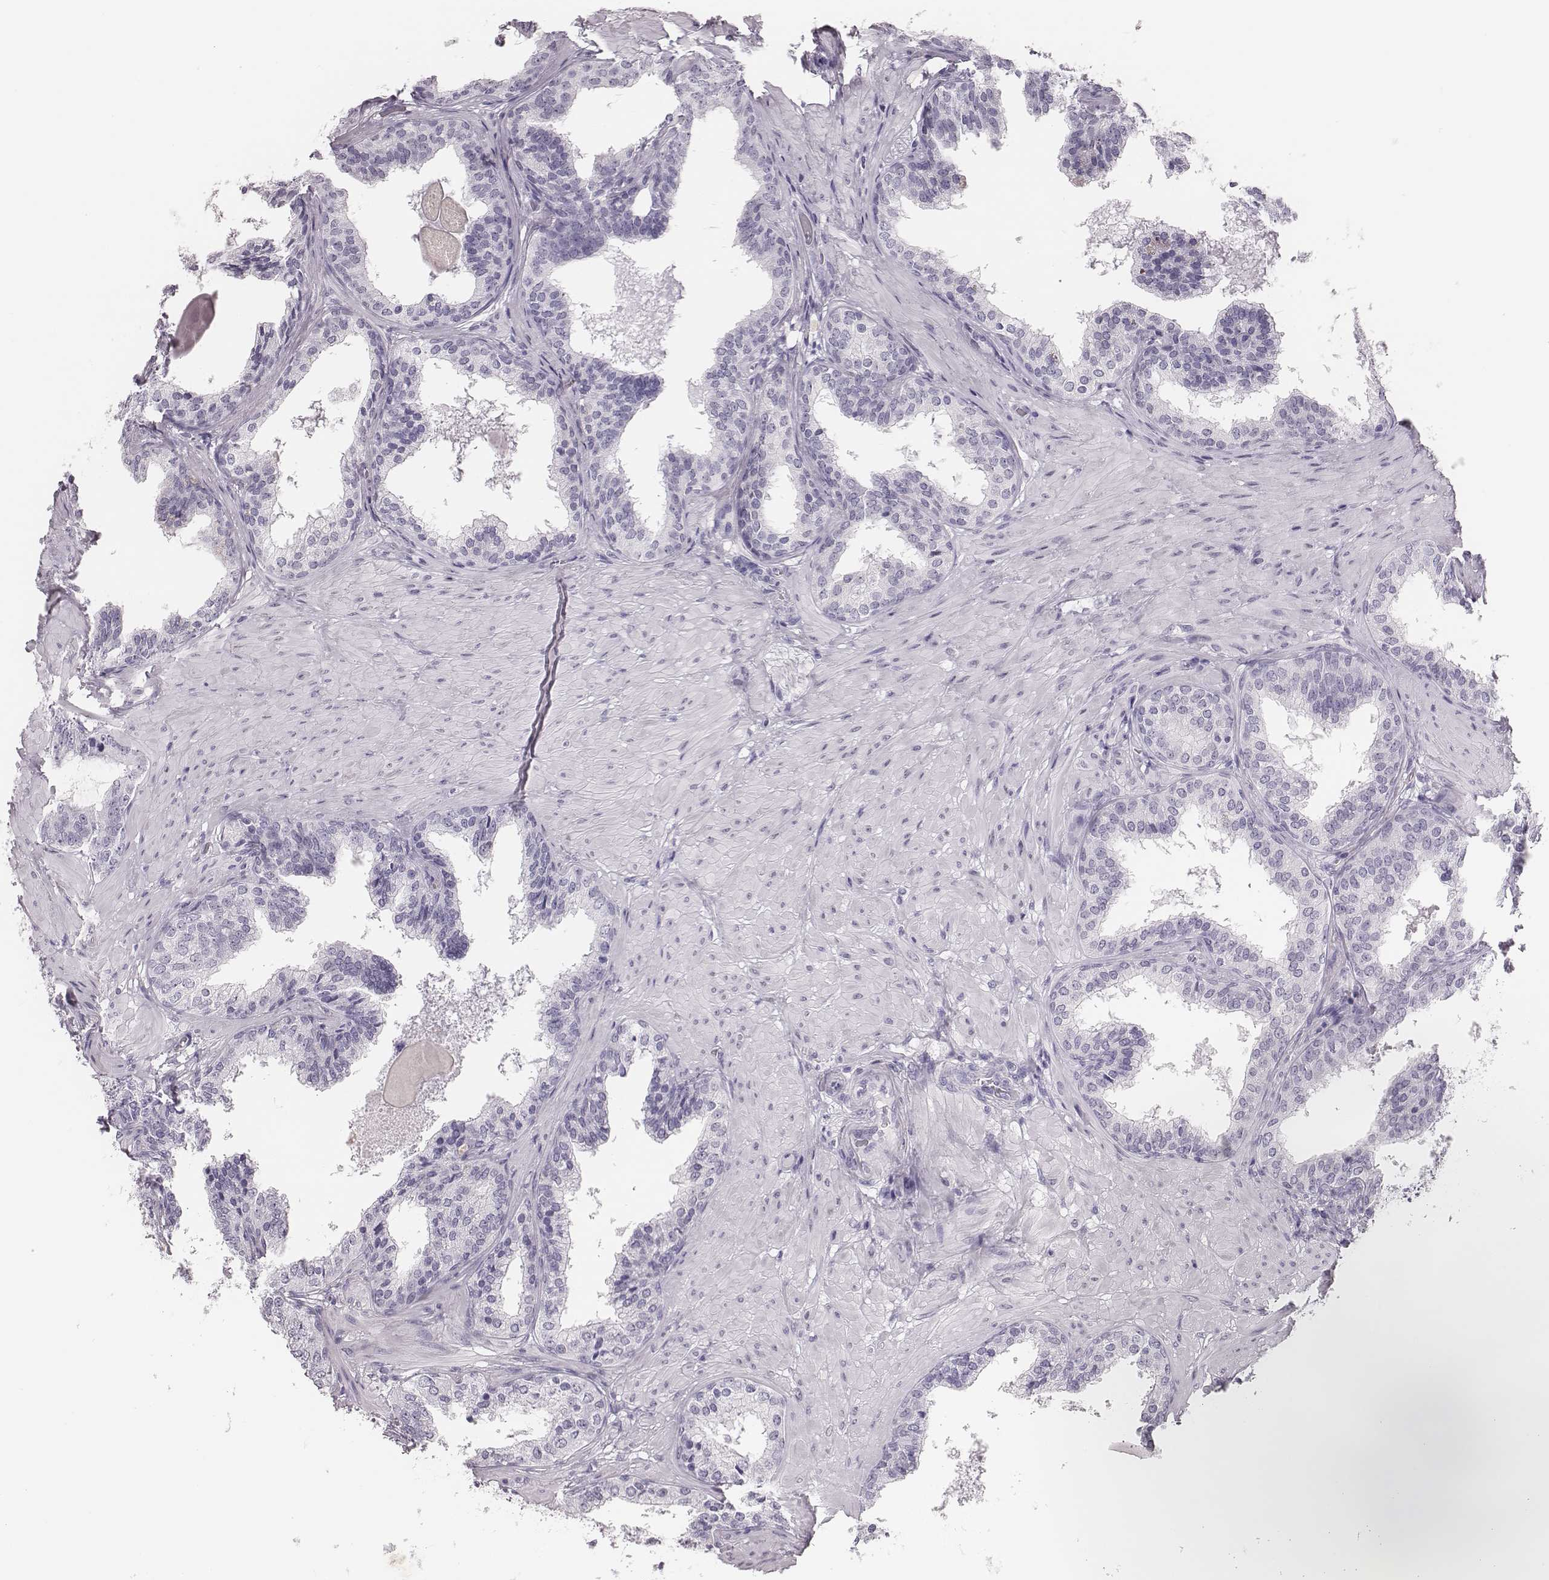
{"staining": {"intensity": "negative", "quantity": "none", "location": "none"}, "tissue": "prostate cancer", "cell_type": "Tumor cells", "image_type": "cancer", "snomed": [{"axis": "morphology", "description": "Adenocarcinoma, Low grade"}, {"axis": "topography", "description": "Prostate"}], "caption": "Immunohistochemical staining of human prostate adenocarcinoma (low-grade) shows no significant expression in tumor cells.", "gene": "H1-6", "patient": {"sex": "male", "age": 60}}